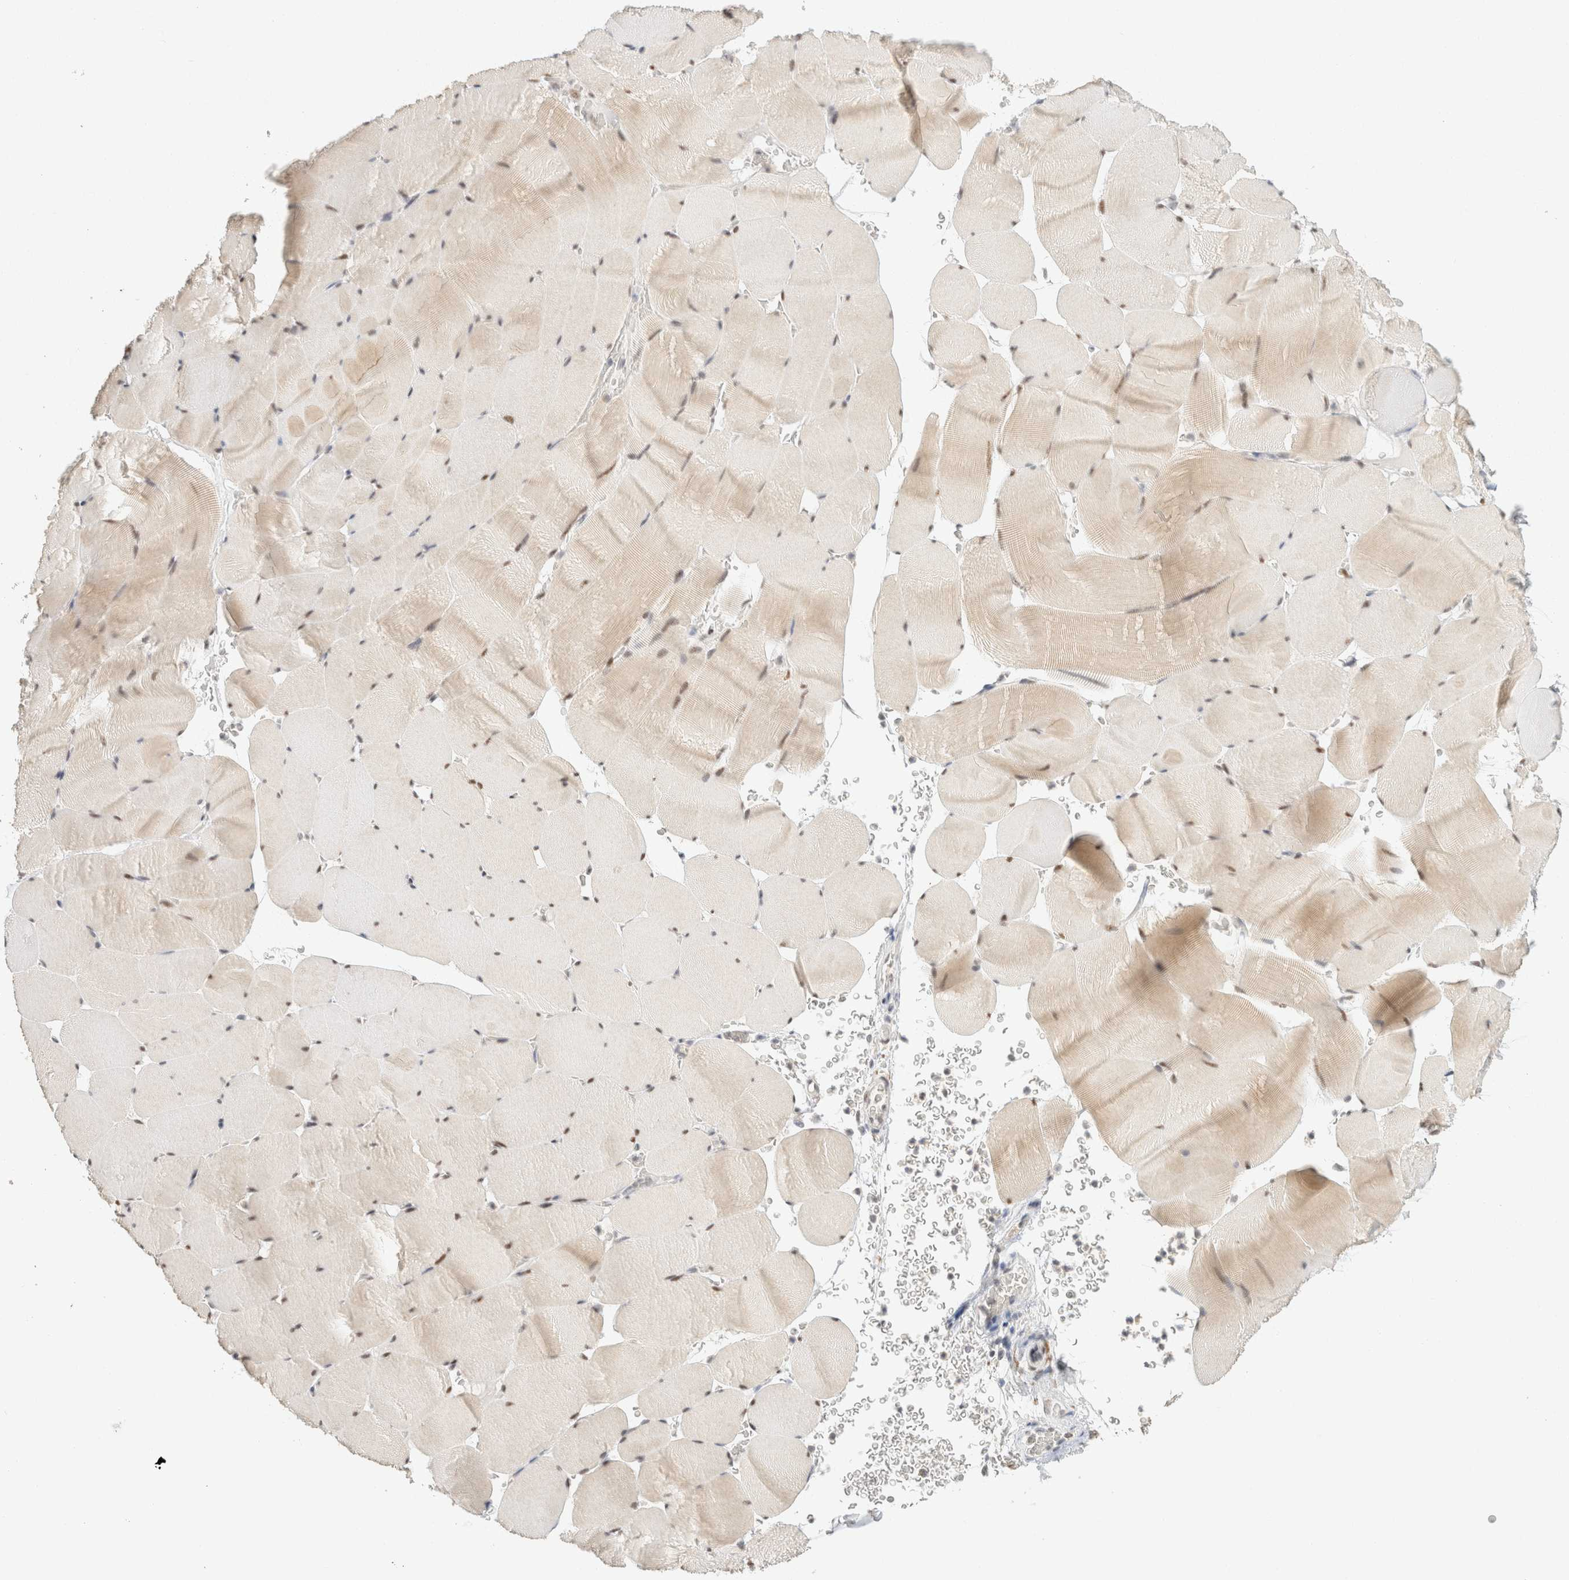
{"staining": {"intensity": "moderate", "quantity": ">75%", "location": "nuclear"}, "tissue": "skeletal muscle", "cell_type": "Myocytes", "image_type": "normal", "snomed": [{"axis": "morphology", "description": "Normal tissue, NOS"}, {"axis": "topography", "description": "Skeletal muscle"}], "caption": "IHC image of unremarkable skeletal muscle: skeletal muscle stained using immunohistochemistry shows medium levels of moderate protein expression localized specifically in the nuclear of myocytes, appearing as a nuclear brown color.", "gene": "ZNF768", "patient": {"sex": "male", "age": 62}}